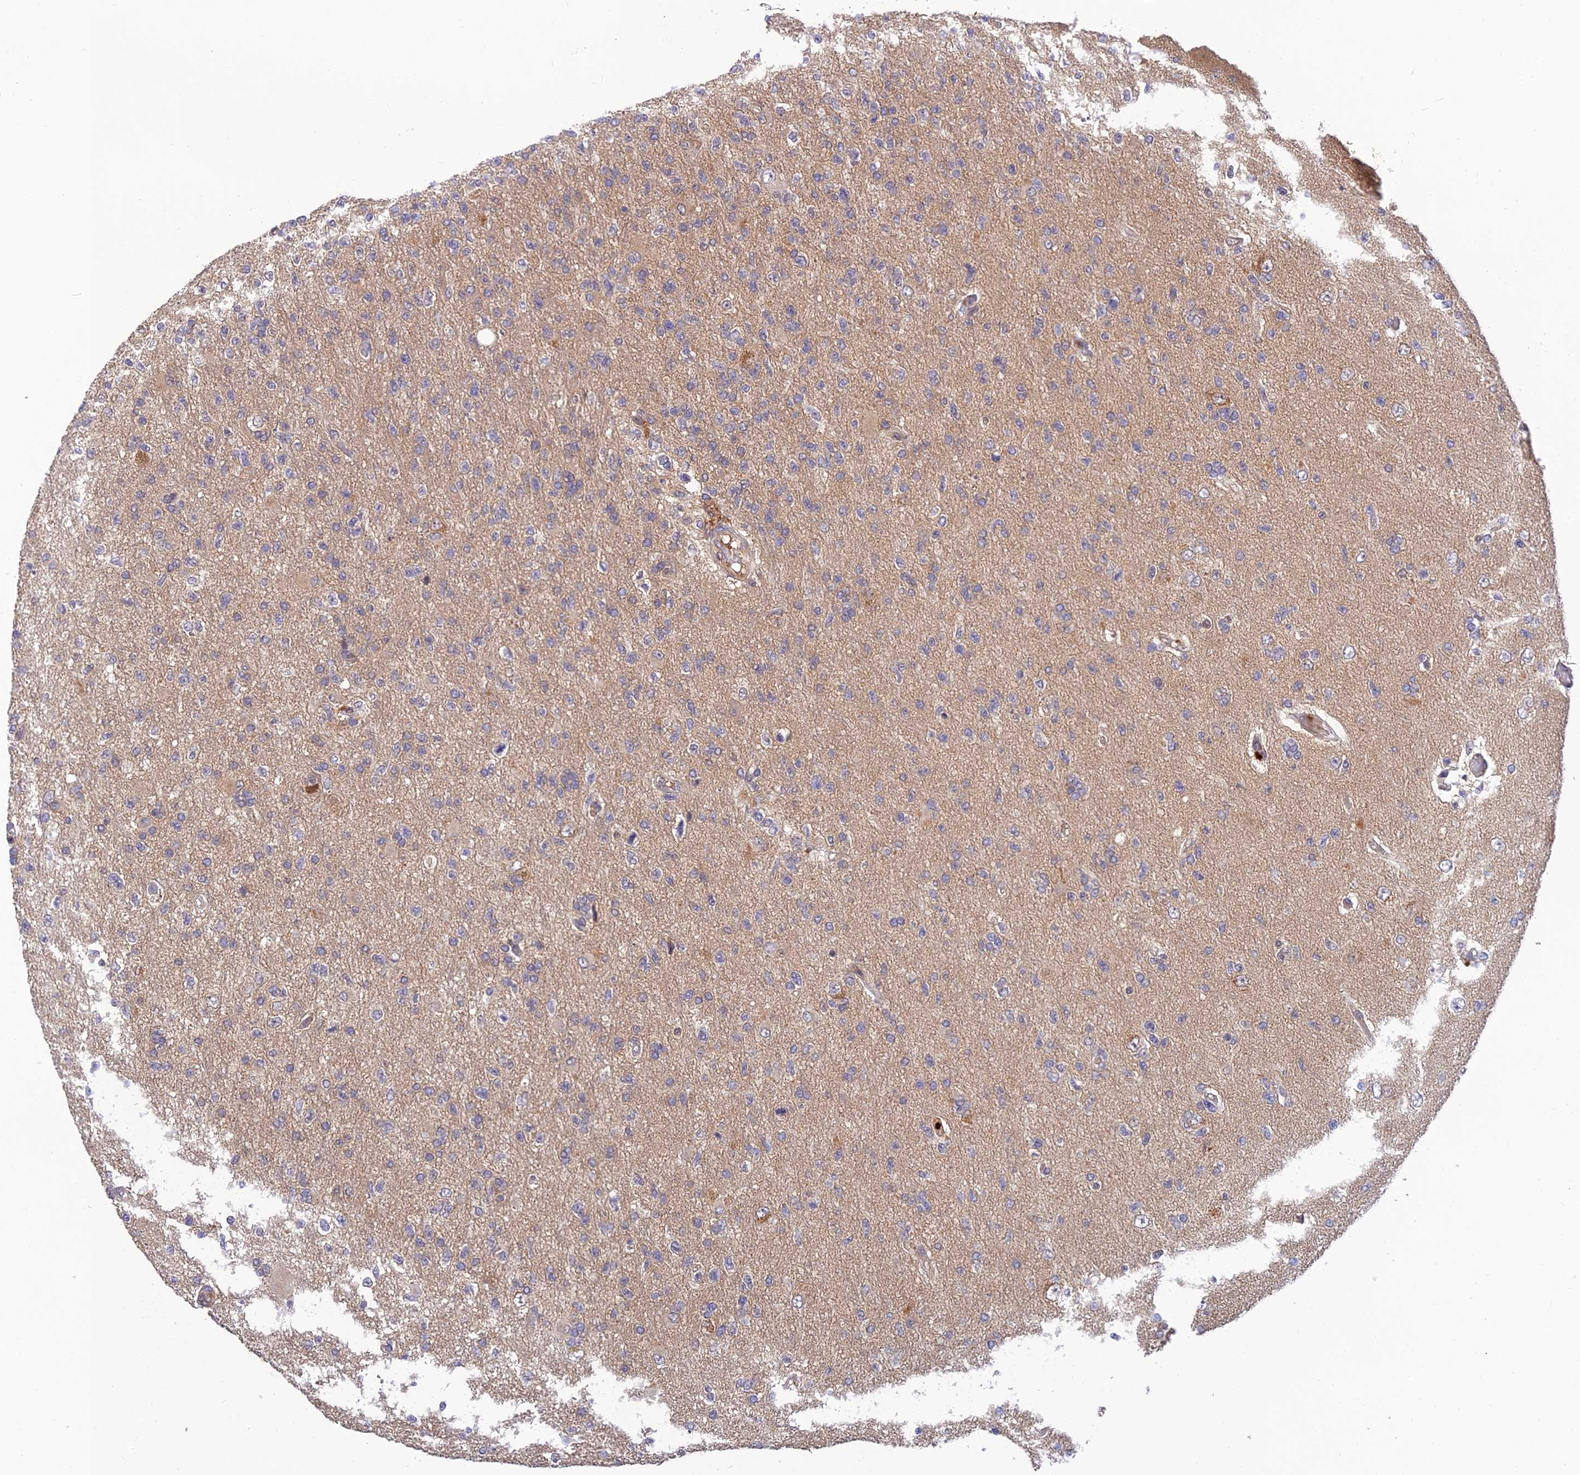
{"staining": {"intensity": "weak", "quantity": "<25%", "location": "cytoplasmic/membranous"}, "tissue": "glioma", "cell_type": "Tumor cells", "image_type": "cancer", "snomed": [{"axis": "morphology", "description": "Glioma, malignant, High grade"}, {"axis": "topography", "description": "Brain"}], "caption": "The micrograph shows no significant staining in tumor cells of high-grade glioma (malignant). (DAB immunohistochemistry (IHC) visualized using brightfield microscopy, high magnification).", "gene": "FAM151B", "patient": {"sex": "male", "age": 56}}